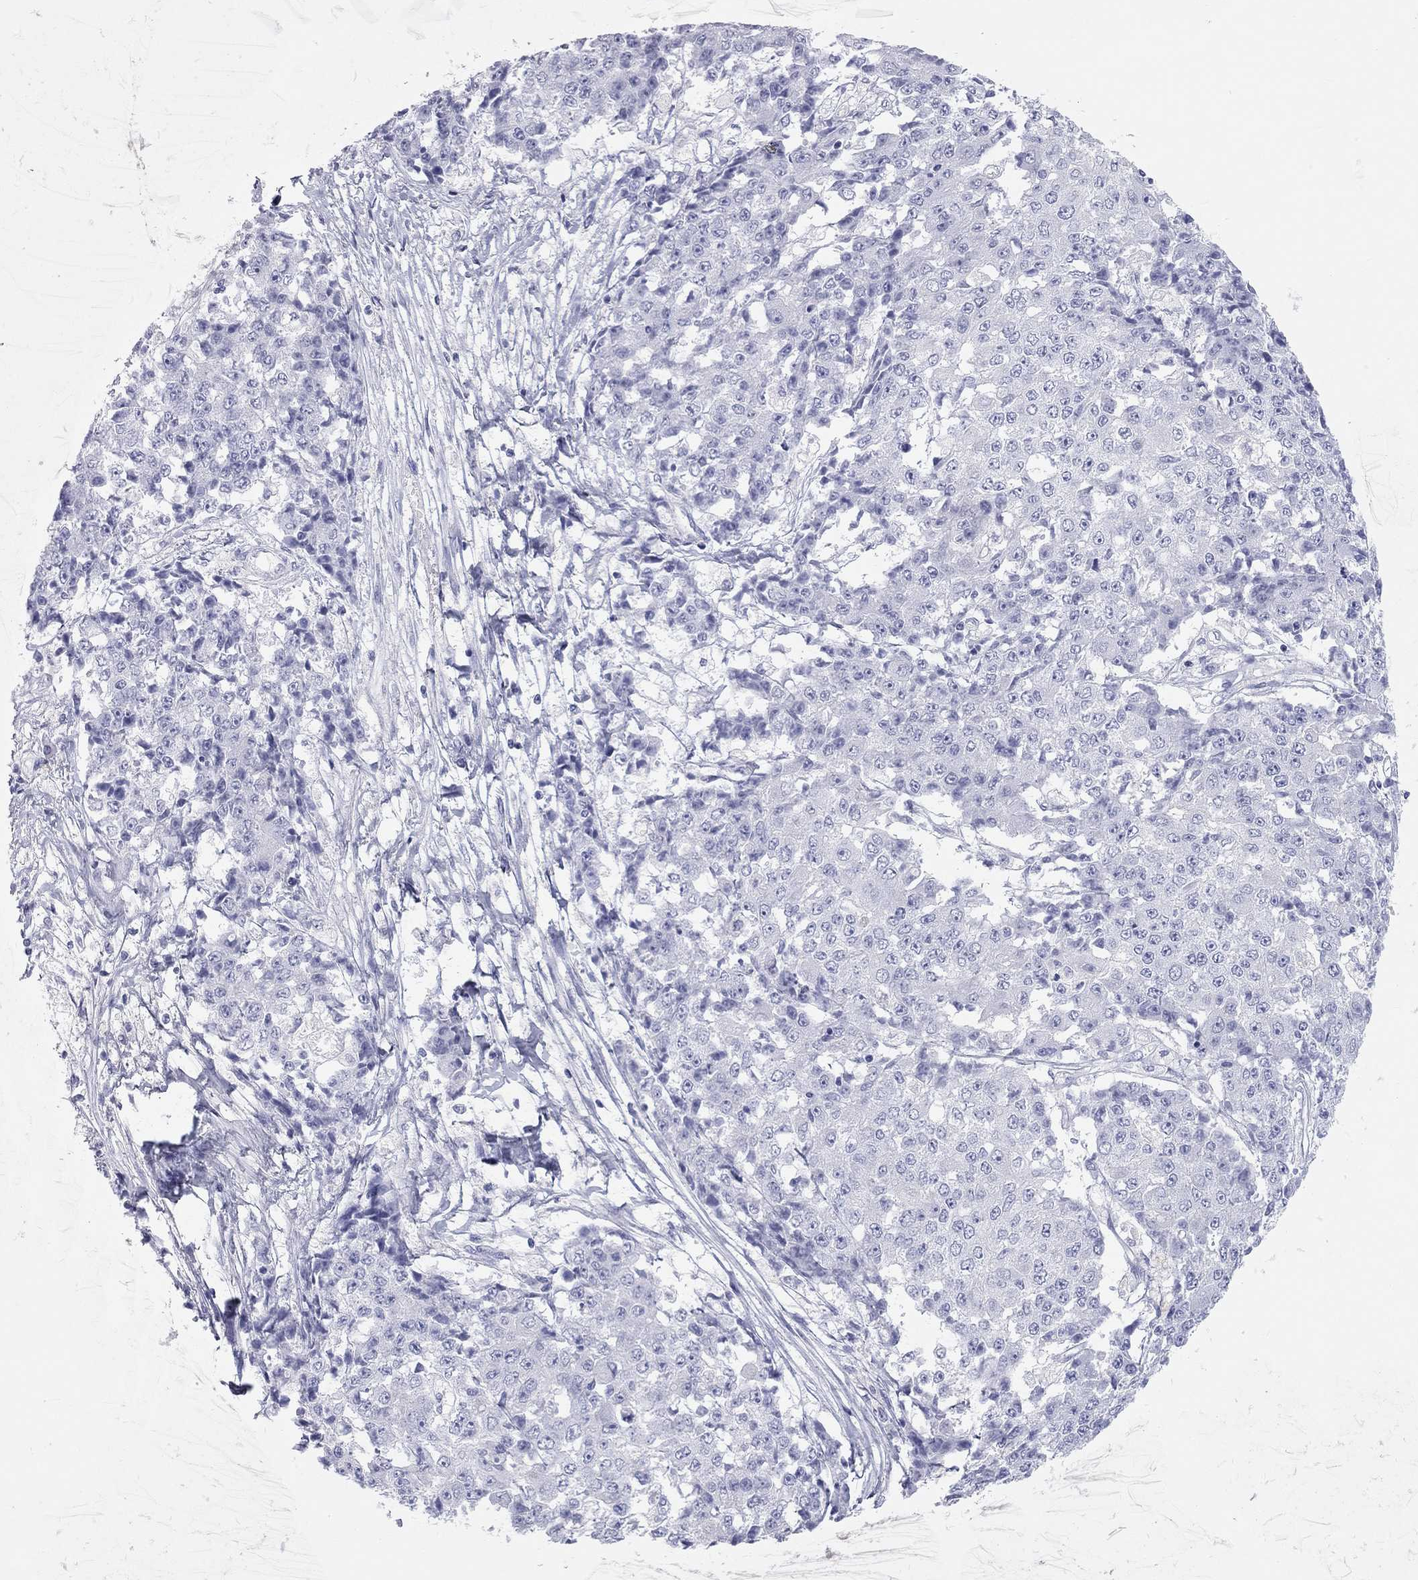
{"staining": {"intensity": "negative", "quantity": "none", "location": "none"}, "tissue": "ovarian cancer", "cell_type": "Tumor cells", "image_type": "cancer", "snomed": [{"axis": "morphology", "description": "Carcinoma, endometroid"}, {"axis": "topography", "description": "Ovary"}], "caption": "Immunohistochemistry micrograph of ovarian cancer stained for a protein (brown), which reveals no staining in tumor cells.", "gene": "PCDHGC5", "patient": {"sex": "female", "age": 42}}